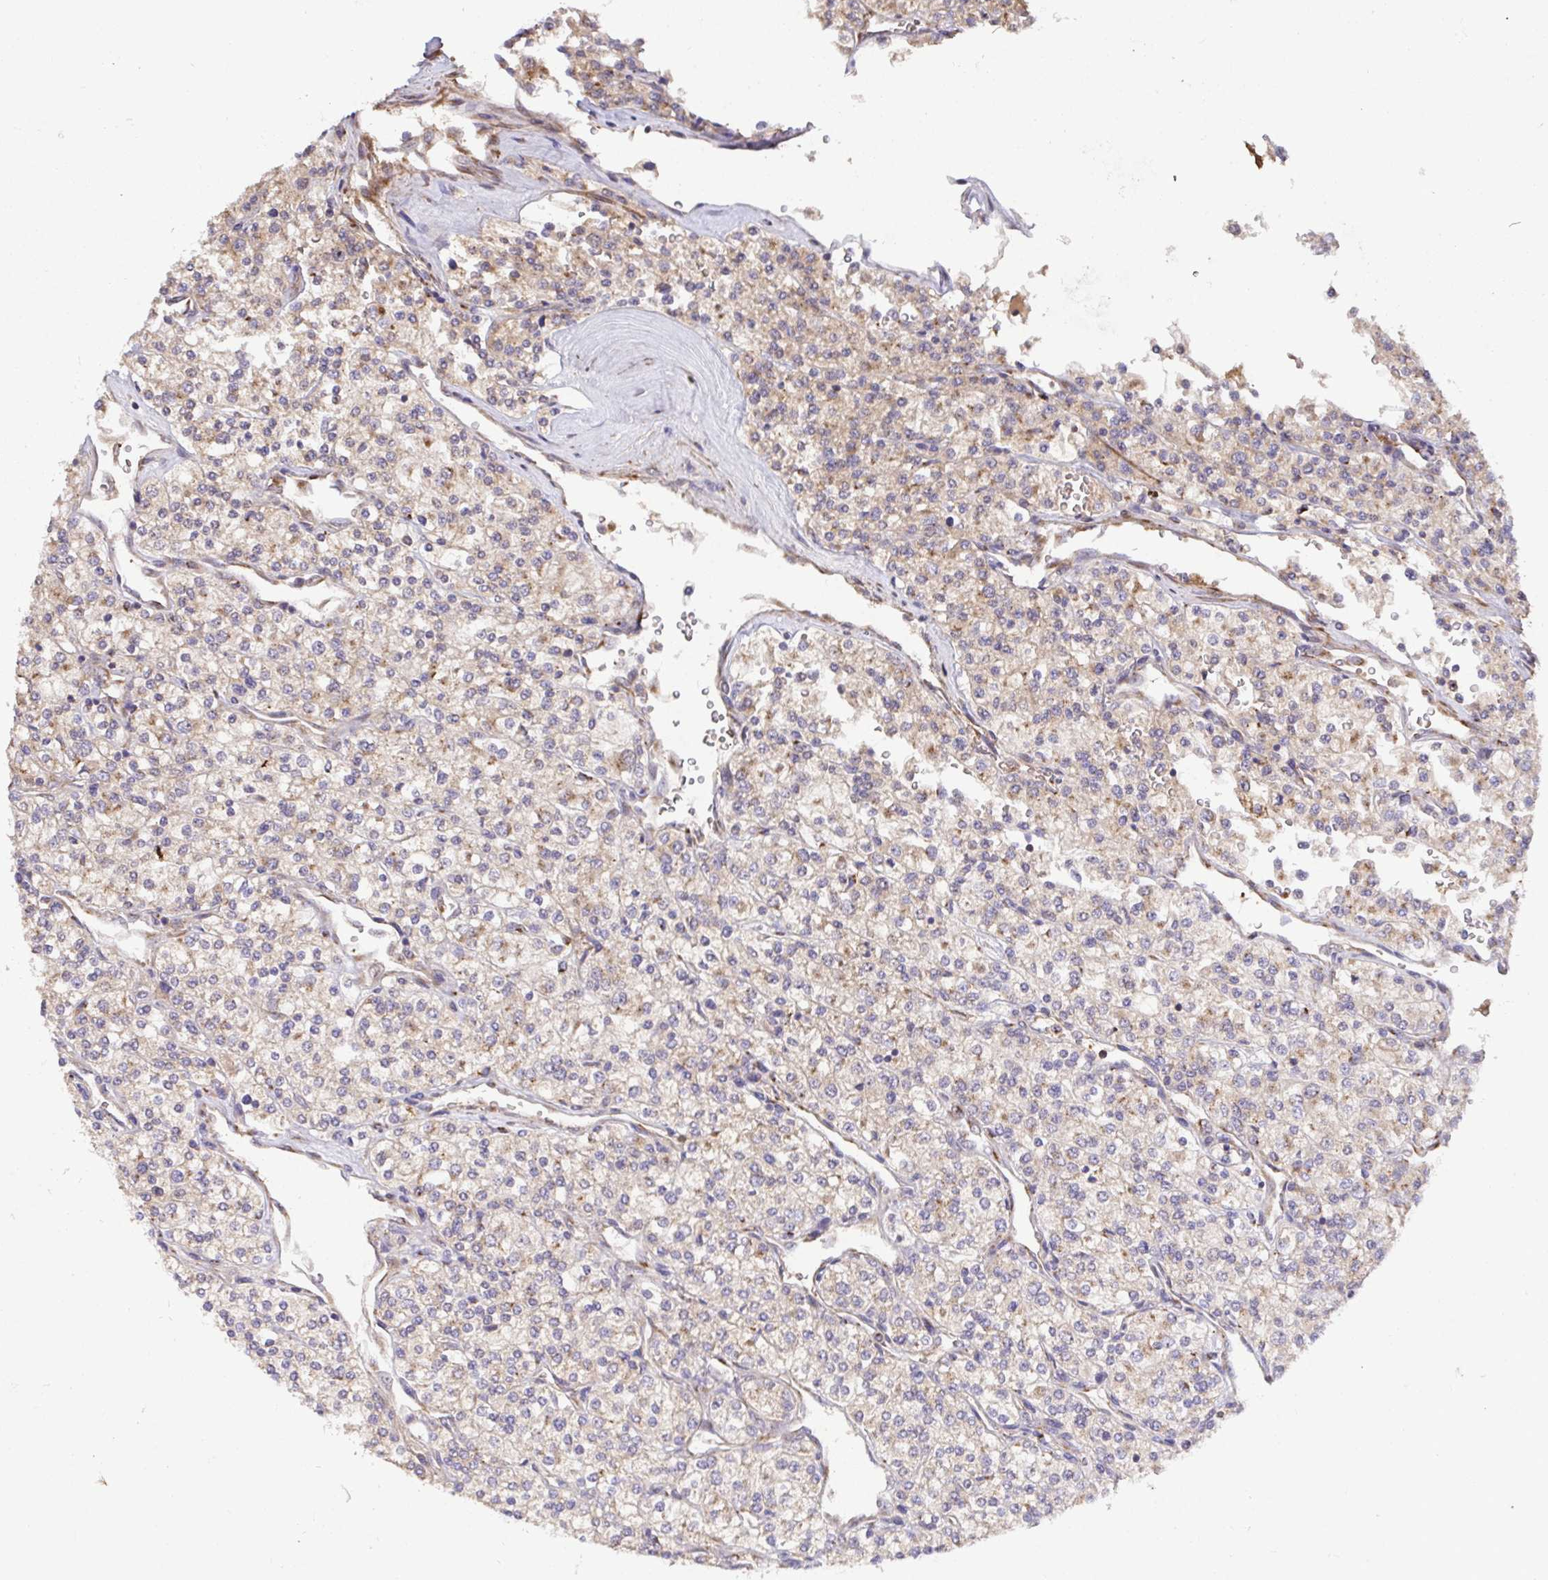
{"staining": {"intensity": "weak", "quantity": ">75%", "location": "cytoplasmic/membranous"}, "tissue": "renal cancer", "cell_type": "Tumor cells", "image_type": "cancer", "snomed": [{"axis": "morphology", "description": "Adenocarcinoma, NOS"}, {"axis": "topography", "description": "Kidney"}], "caption": "DAB (3,3'-diaminobenzidine) immunohistochemical staining of renal cancer (adenocarcinoma) demonstrates weak cytoplasmic/membranous protein expression in about >75% of tumor cells.", "gene": "TM9SF4", "patient": {"sex": "male", "age": 80}}